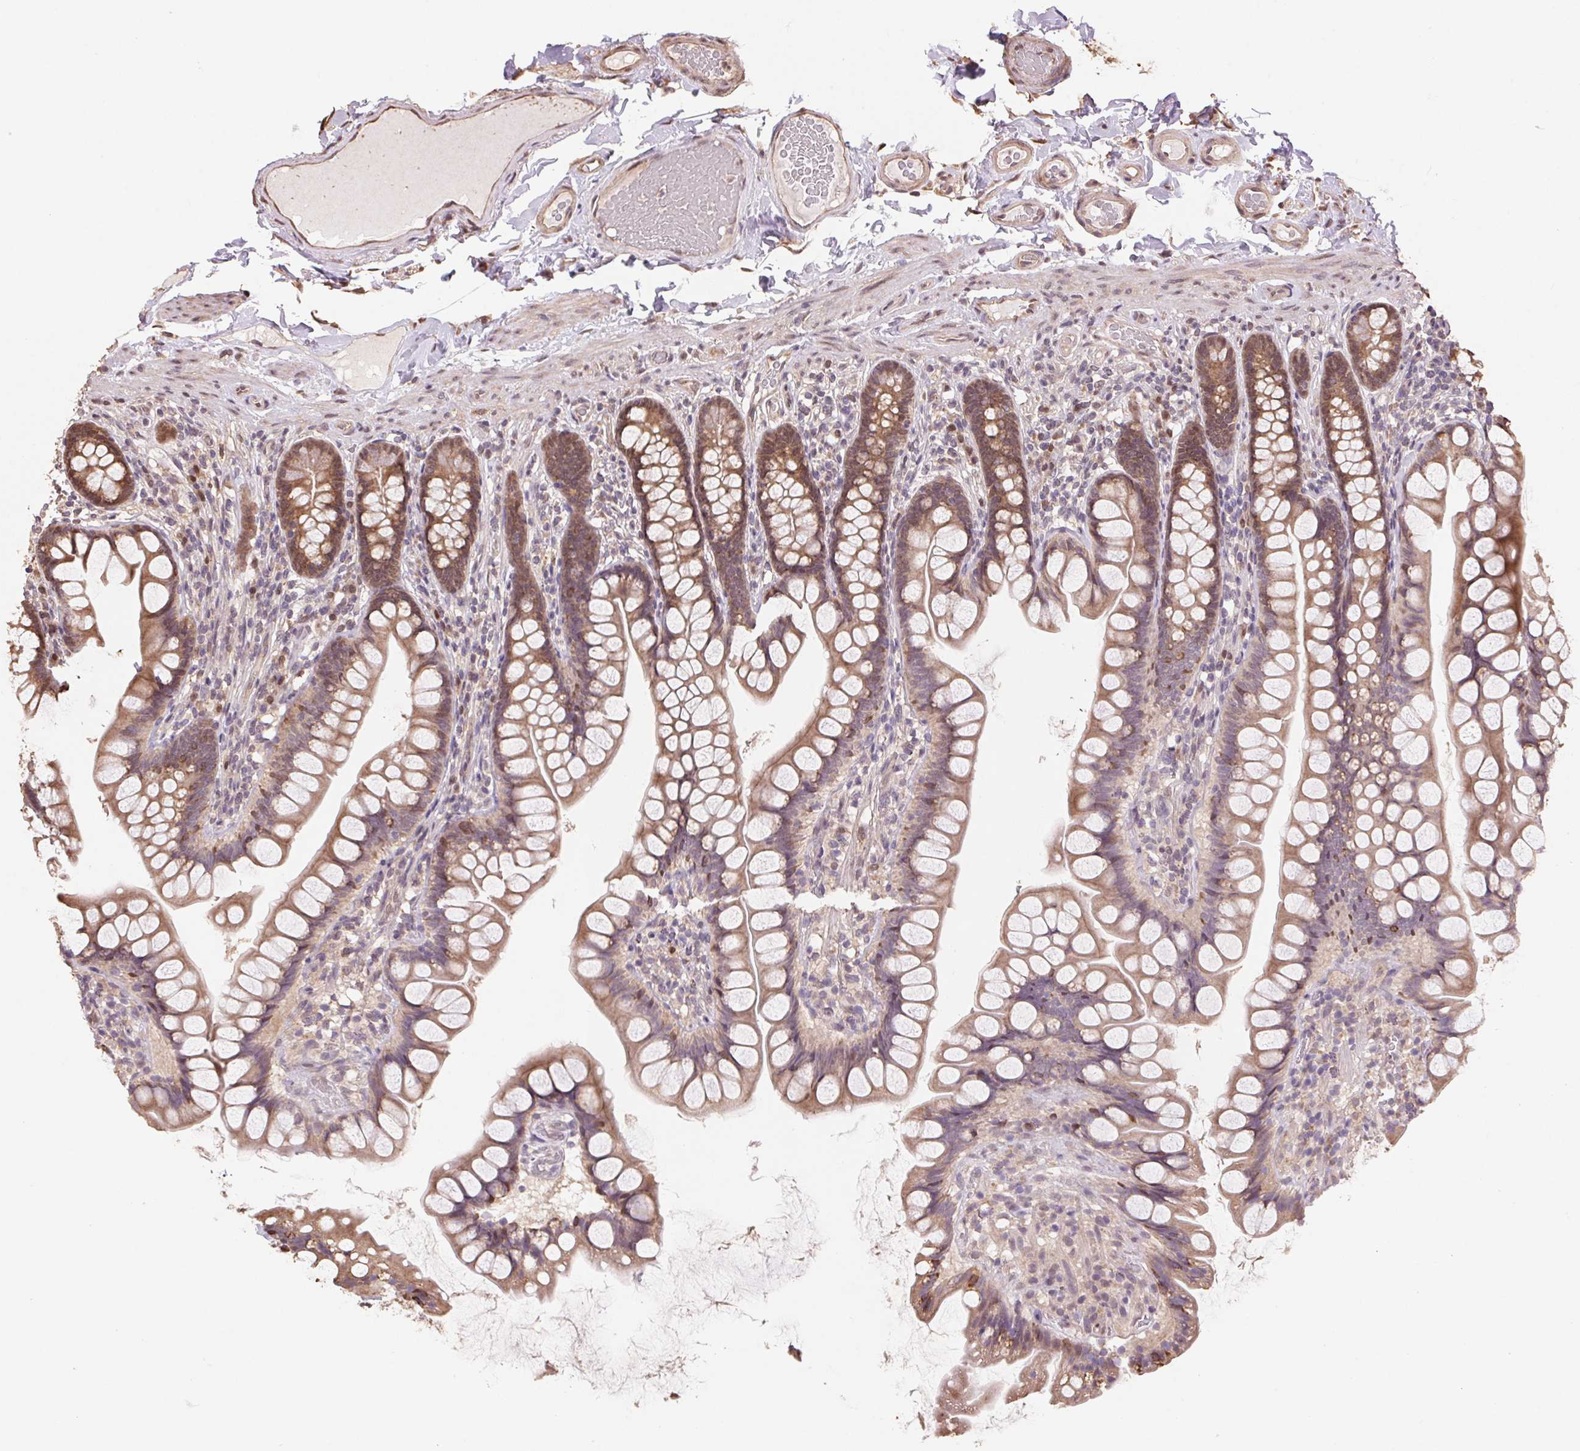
{"staining": {"intensity": "moderate", "quantity": ">75%", "location": "cytoplasmic/membranous,nuclear"}, "tissue": "small intestine", "cell_type": "Glandular cells", "image_type": "normal", "snomed": [{"axis": "morphology", "description": "Normal tissue, NOS"}, {"axis": "topography", "description": "Small intestine"}], "caption": "Brown immunohistochemical staining in benign human small intestine displays moderate cytoplasmic/membranous,nuclear positivity in approximately >75% of glandular cells. The staining was performed using DAB, with brown indicating positive protein expression. Nuclei are stained blue with hematoxylin.", "gene": "CUTA", "patient": {"sex": "male", "age": 70}}